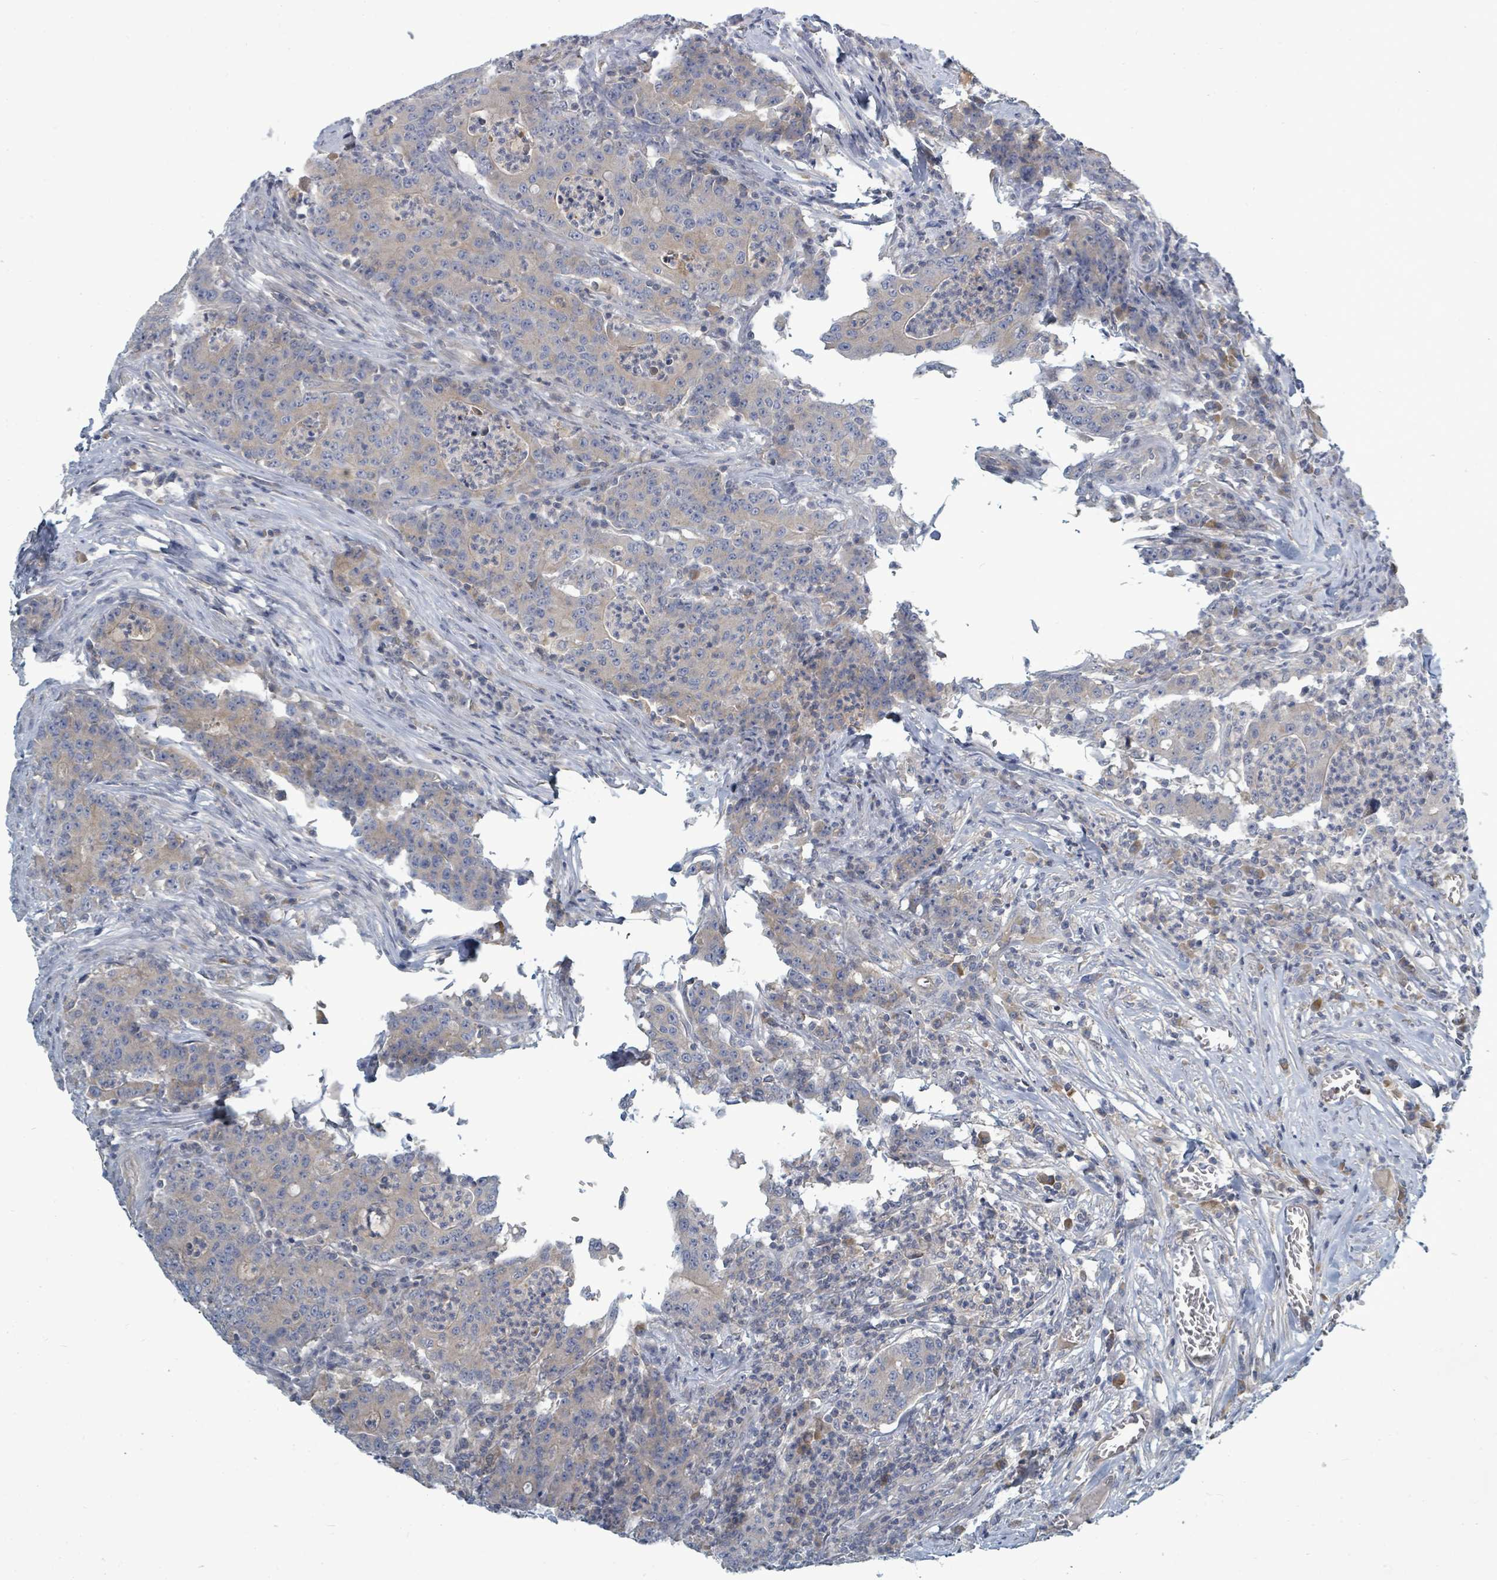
{"staining": {"intensity": "weak", "quantity": "25%-75%", "location": "cytoplasmic/membranous"}, "tissue": "colorectal cancer", "cell_type": "Tumor cells", "image_type": "cancer", "snomed": [{"axis": "morphology", "description": "Adenocarcinoma, NOS"}, {"axis": "topography", "description": "Colon"}], "caption": "Immunohistochemistry staining of colorectal cancer, which displays low levels of weak cytoplasmic/membranous expression in about 25%-75% of tumor cells indicating weak cytoplasmic/membranous protein staining. The staining was performed using DAB (3,3'-diaminobenzidine) (brown) for protein detection and nuclei were counterstained in hematoxylin (blue).", "gene": "SLC25A23", "patient": {"sex": "male", "age": 83}}